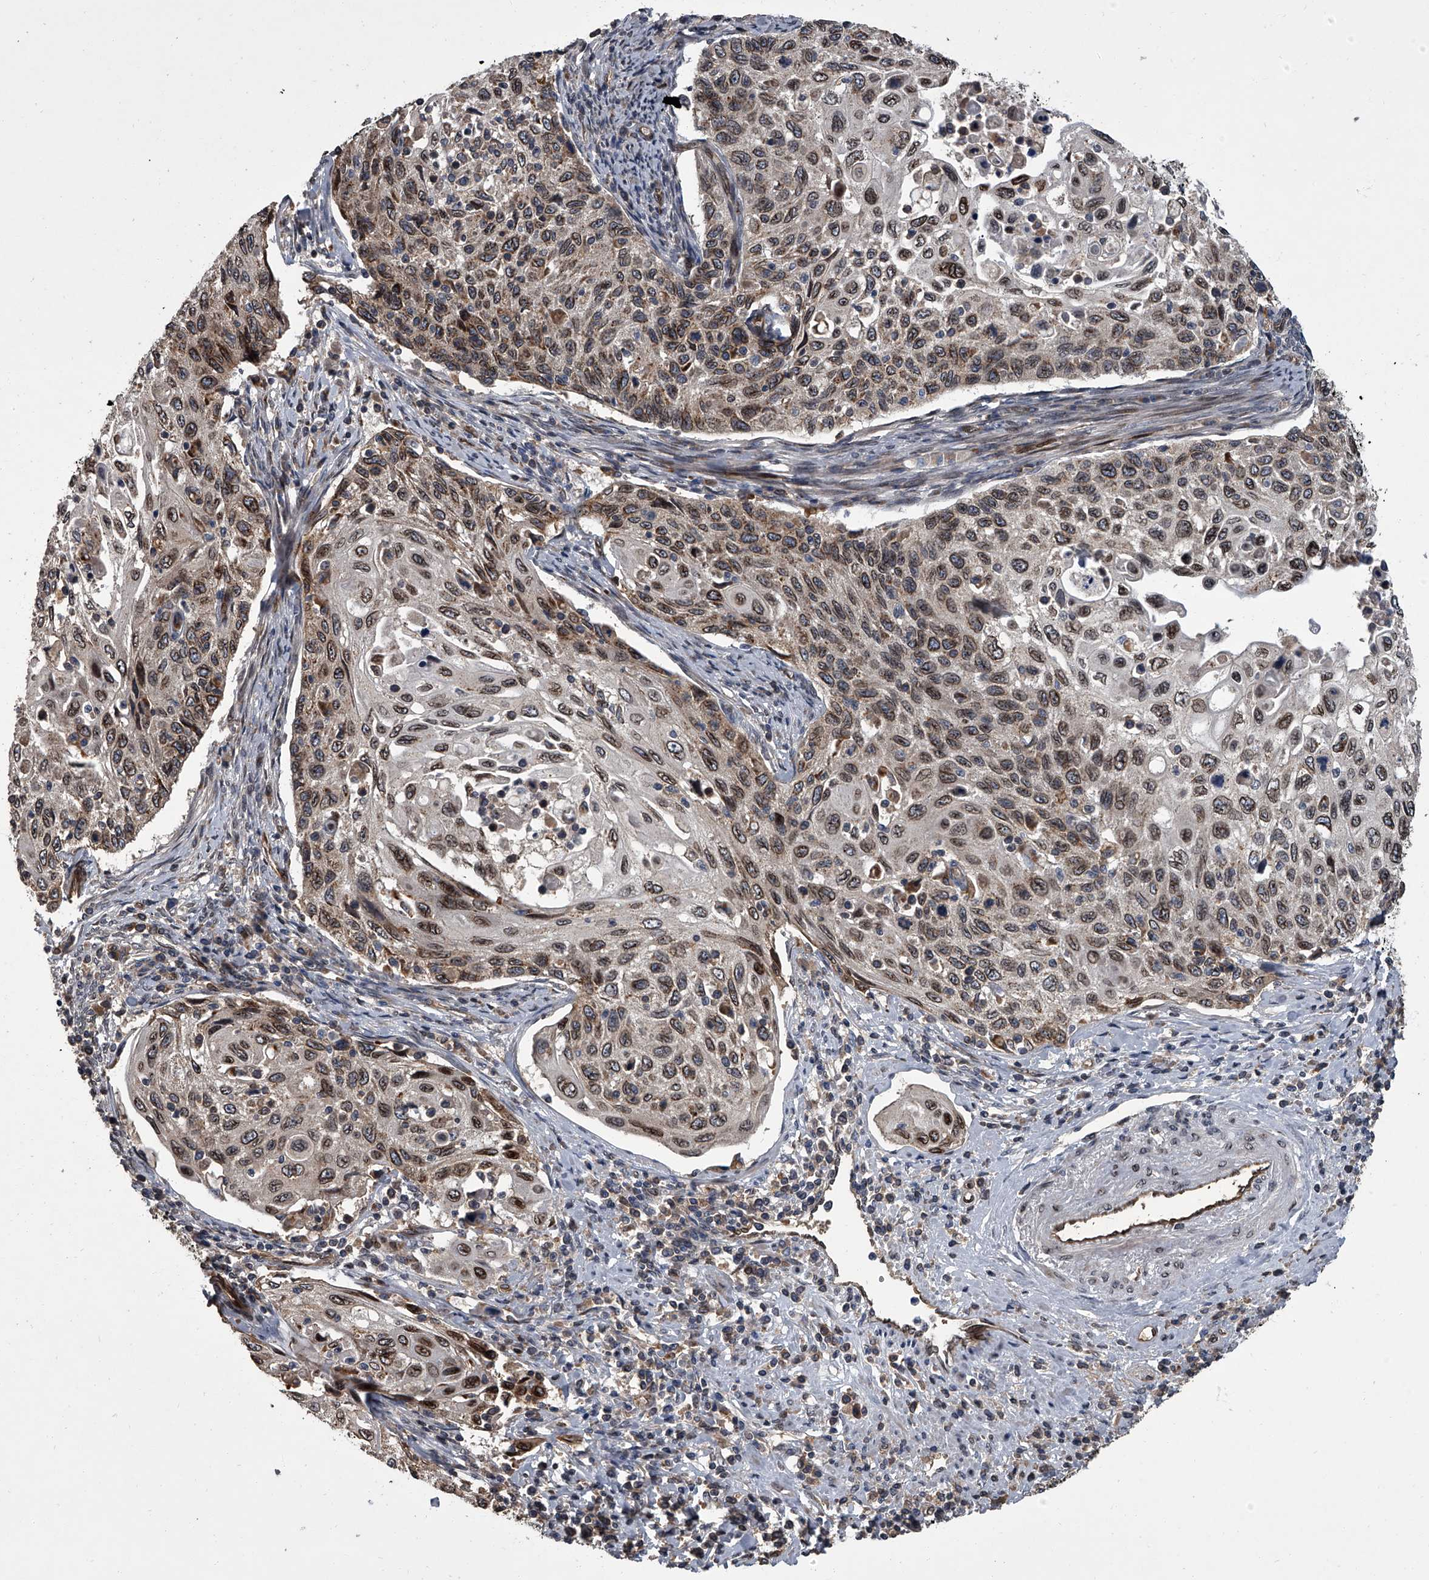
{"staining": {"intensity": "moderate", "quantity": ">75%", "location": "cytoplasmic/membranous,nuclear"}, "tissue": "cervical cancer", "cell_type": "Tumor cells", "image_type": "cancer", "snomed": [{"axis": "morphology", "description": "Squamous cell carcinoma, NOS"}, {"axis": "topography", "description": "Cervix"}], "caption": "Squamous cell carcinoma (cervical) tissue exhibits moderate cytoplasmic/membranous and nuclear expression in about >75% of tumor cells, visualized by immunohistochemistry. Immunohistochemistry (ihc) stains the protein of interest in brown and the nuclei are stained blue.", "gene": "LRRC8C", "patient": {"sex": "female", "age": 70}}